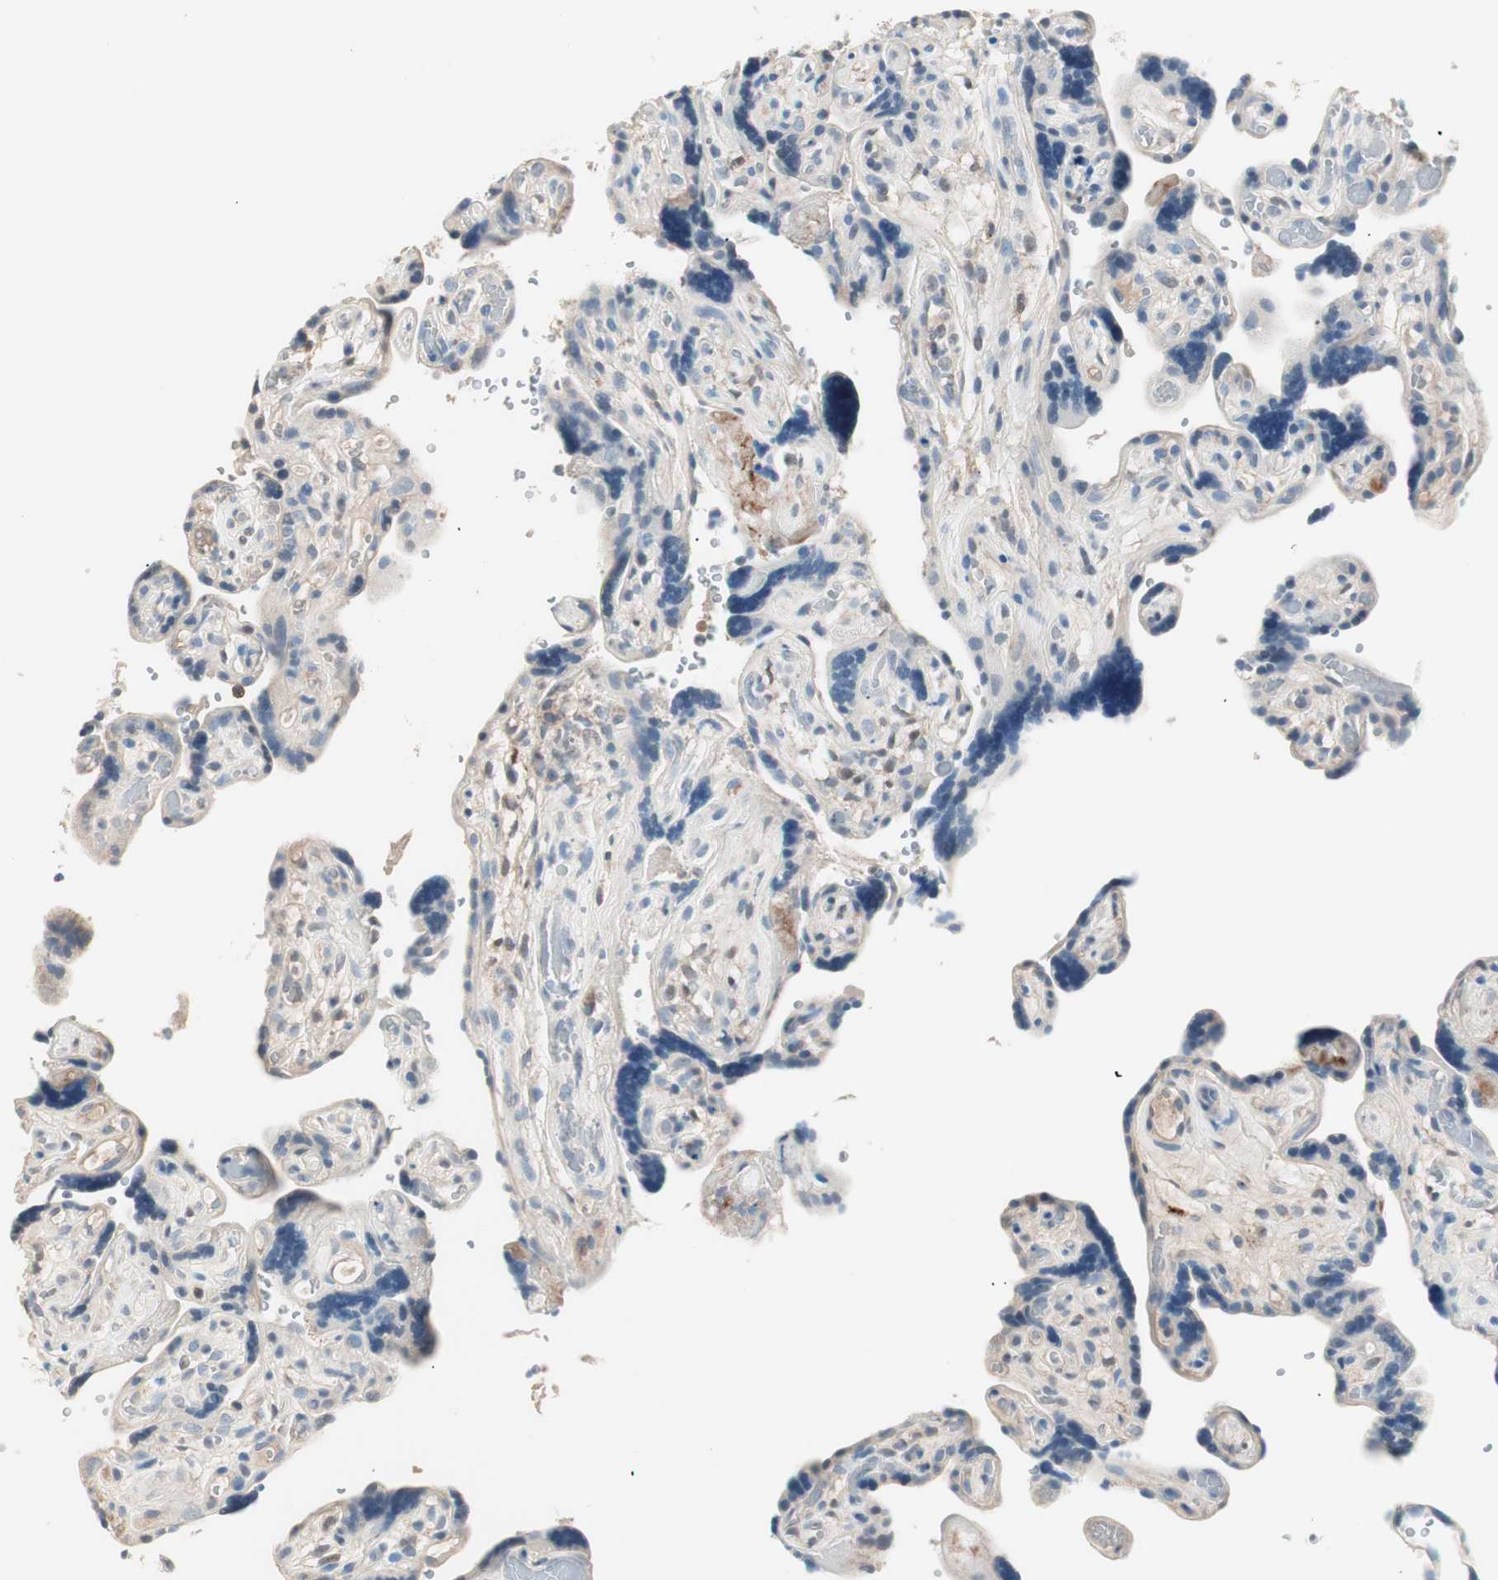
{"staining": {"intensity": "weak", "quantity": "25%-75%", "location": "cytoplasmic/membranous"}, "tissue": "placenta", "cell_type": "Trophoblastic cells", "image_type": "normal", "snomed": [{"axis": "morphology", "description": "Normal tissue, NOS"}, {"axis": "topography", "description": "Placenta"}], "caption": "The histopathology image displays staining of benign placenta, revealing weak cytoplasmic/membranous protein staining (brown color) within trophoblastic cells. (Stains: DAB (3,3'-diaminobenzidine) in brown, nuclei in blue, Microscopy: brightfield microscopy at high magnification).", "gene": "RAD54B", "patient": {"sex": "female", "age": 30}}